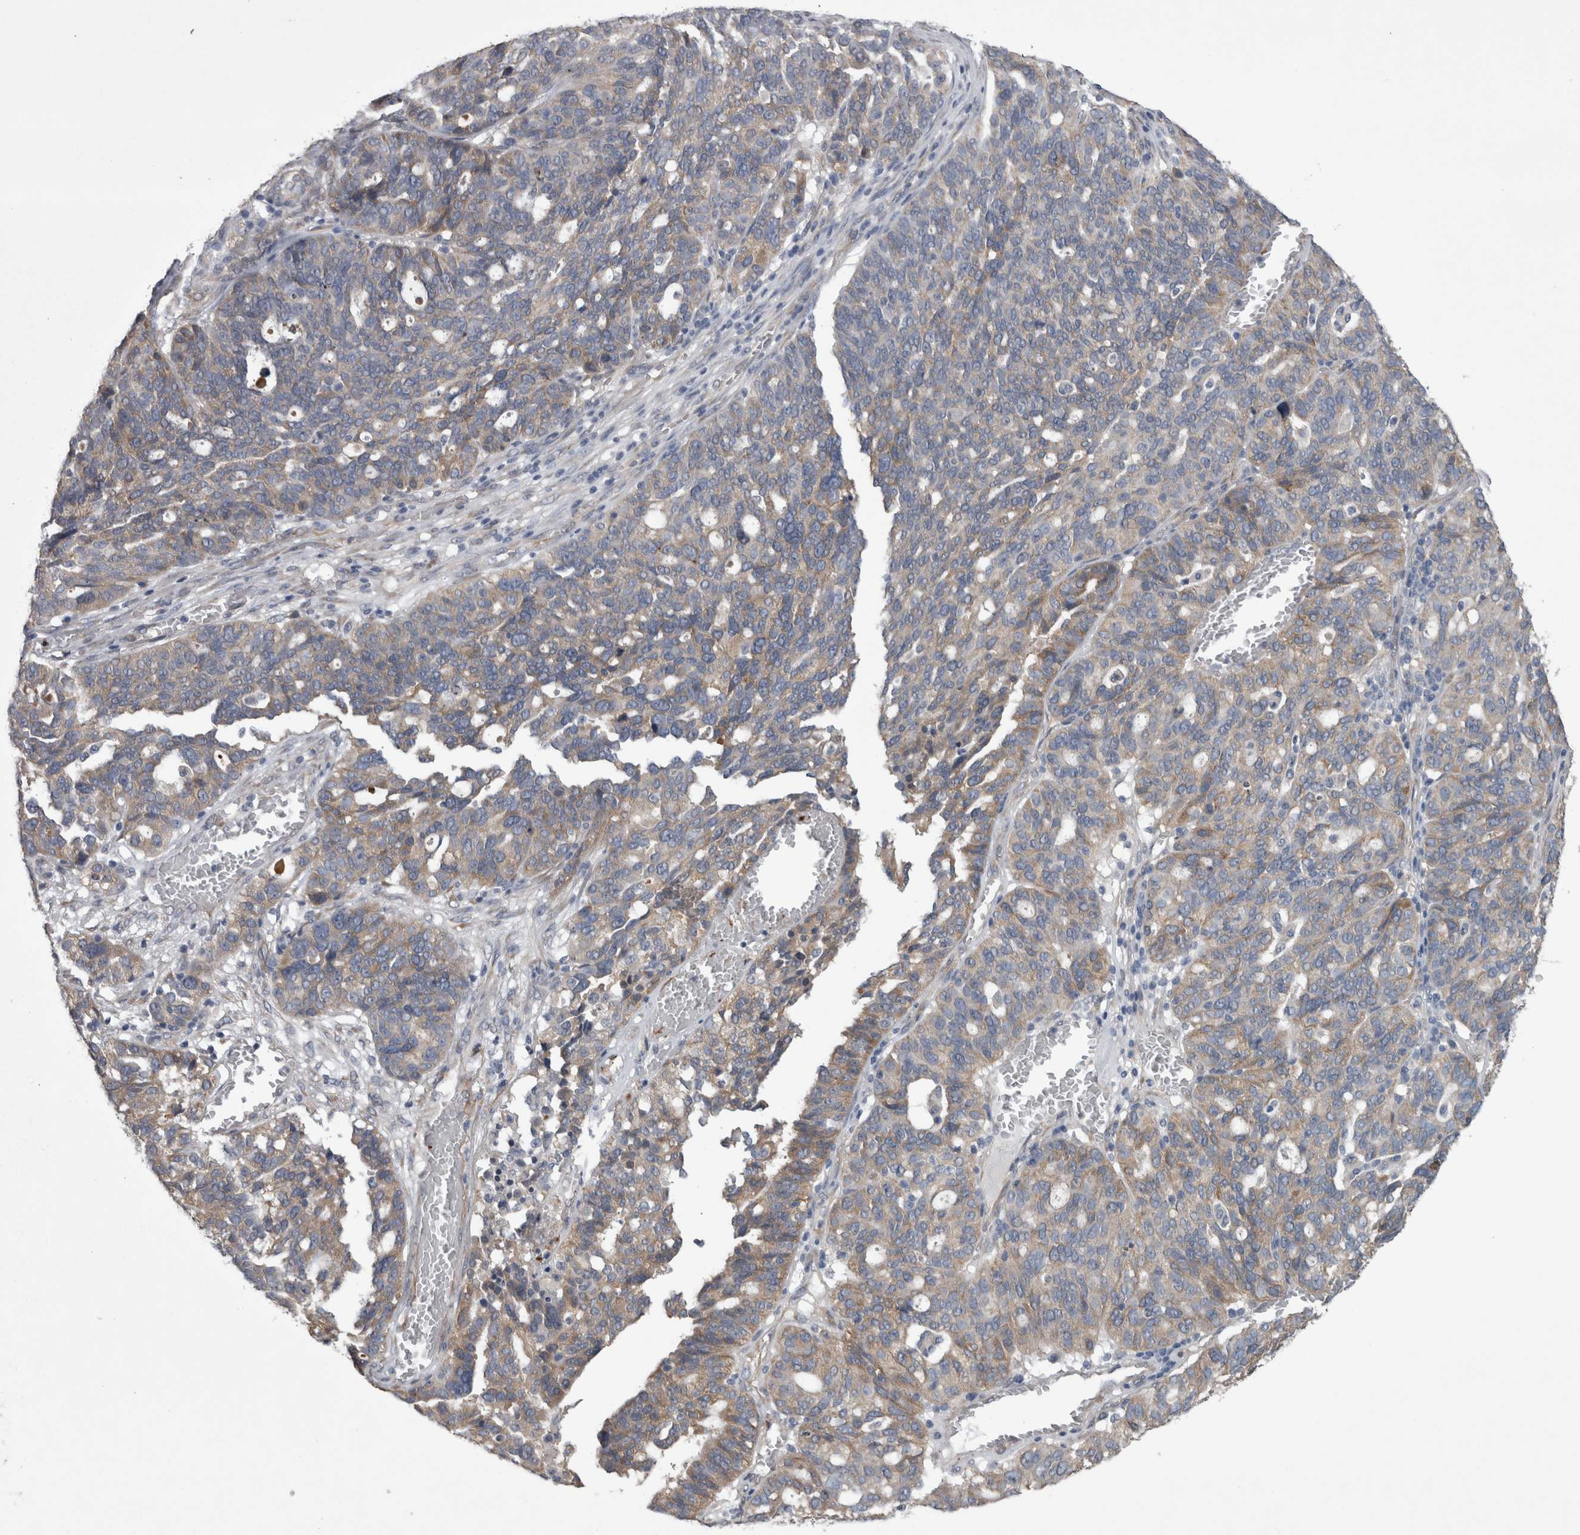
{"staining": {"intensity": "weak", "quantity": "25%-75%", "location": "cytoplasmic/membranous"}, "tissue": "ovarian cancer", "cell_type": "Tumor cells", "image_type": "cancer", "snomed": [{"axis": "morphology", "description": "Cystadenocarcinoma, serous, NOS"}, {"axis": "topography", "description": "Ovary"}], "caption": "Immunohistochemistry (IHC) staining of serous cystadenocarcinoma (ovarian), which exhibits low levels of weak cytoplasmic/membranous expression in about 25%-75% of tumor cells indicating weak cytoplasmic/membranous protein positivity. The staining was performed using DAB (3,3'-diaminobenzidine) (brown) for protein detection and nuclei were counterstained in hematoxylin (blue).", "gene": "DDX6", "patient": {"sex": "female", "age": 59}}